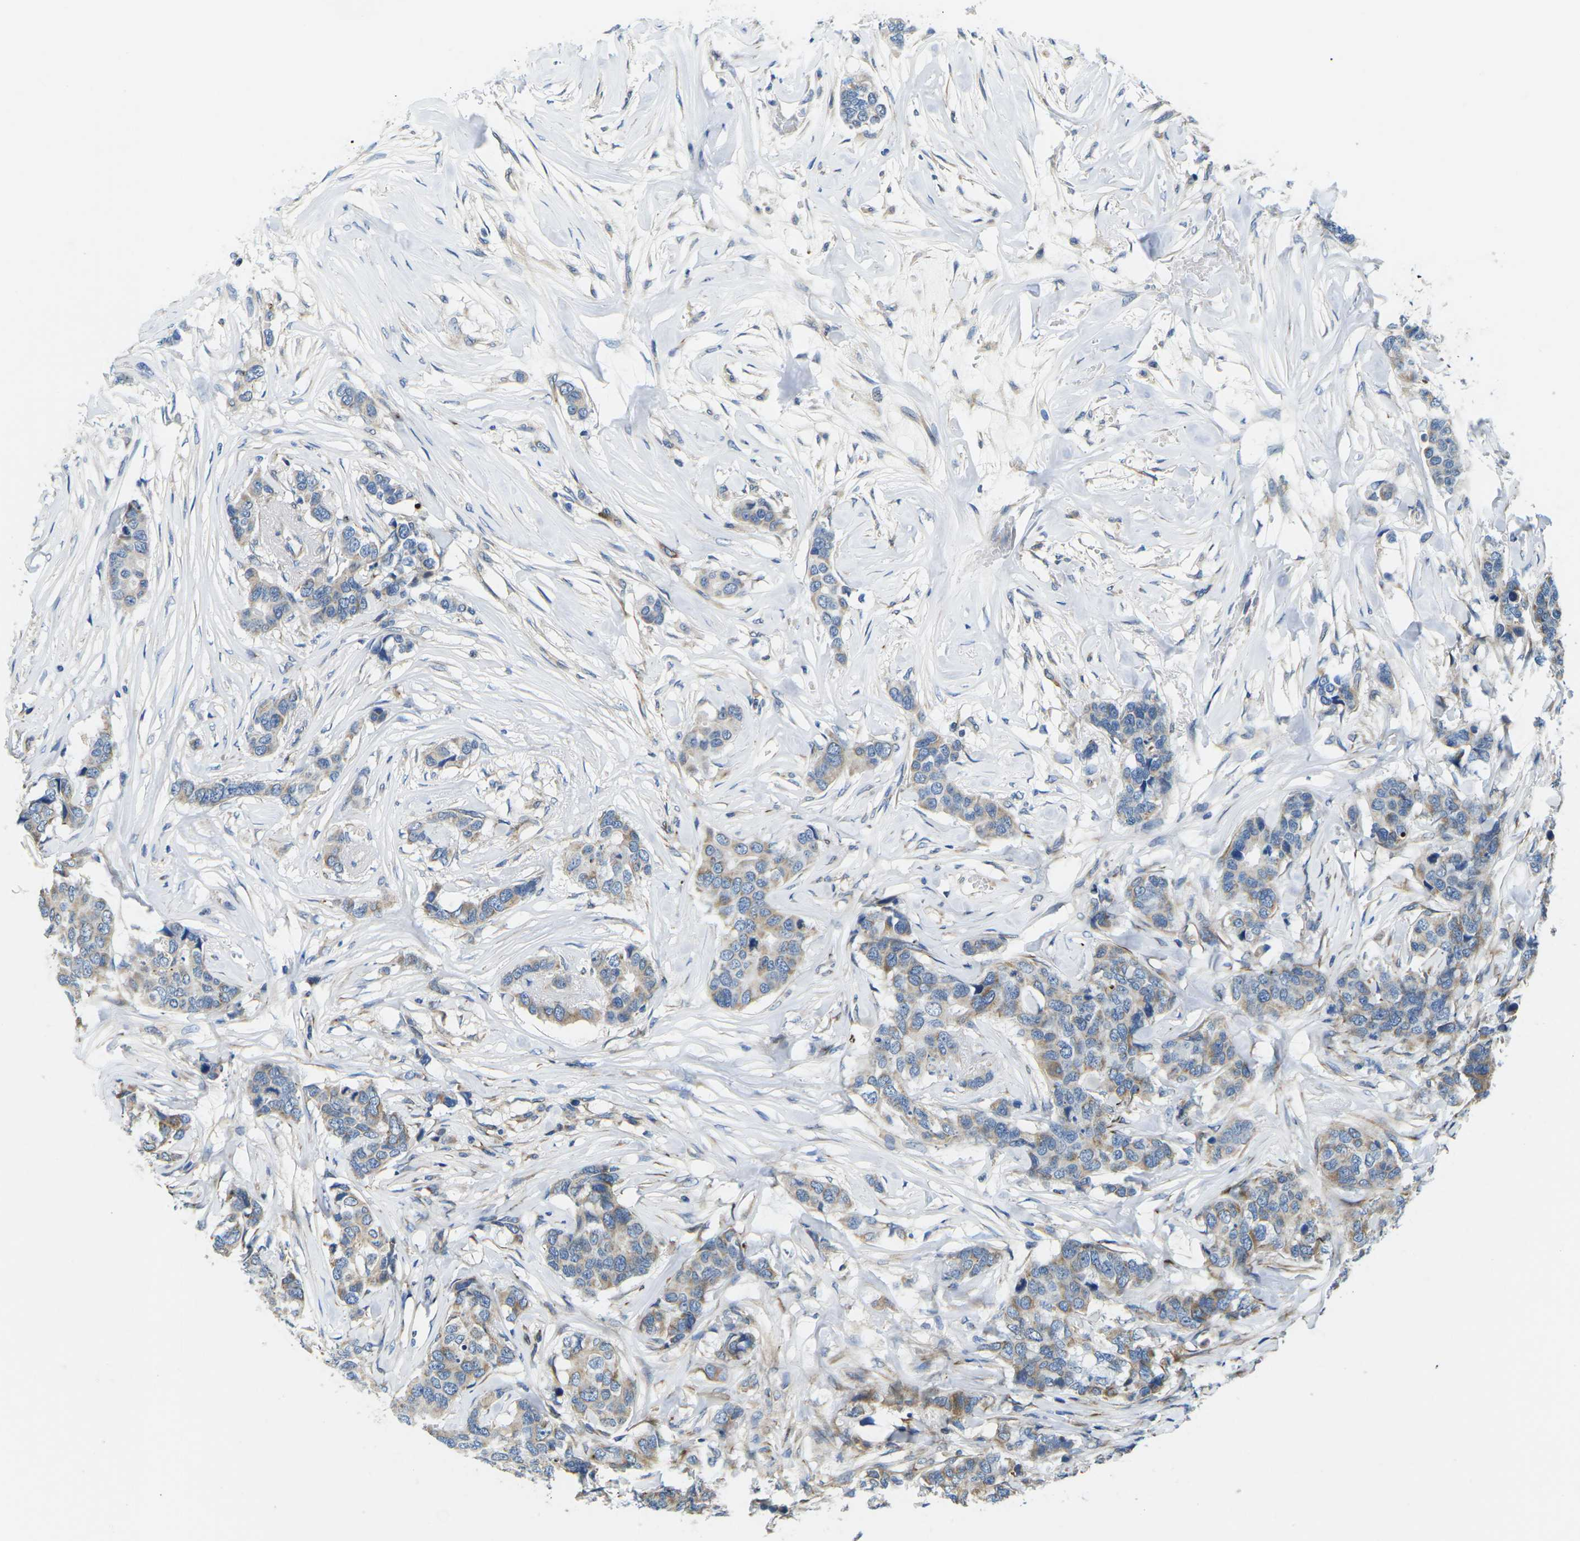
{"staining": {"intensity": "weak", "quantity": ">75%", "location": "cytoplasmic/membranous"}, "tissue": "breast cancer", "cell_type": "Tumor cells", "image_type": "cancer", "snomed": [{"axis": "morphology", "description": "Lobular carcinoma"}, {"axis": "topography", "description": "Breast"}], "caption": "Breast cancer stained with a protein marker demonstrates weak staining in tumor cells.", "gene": "TMEFF2", "patient": {"sex": "female", "age": 59}}